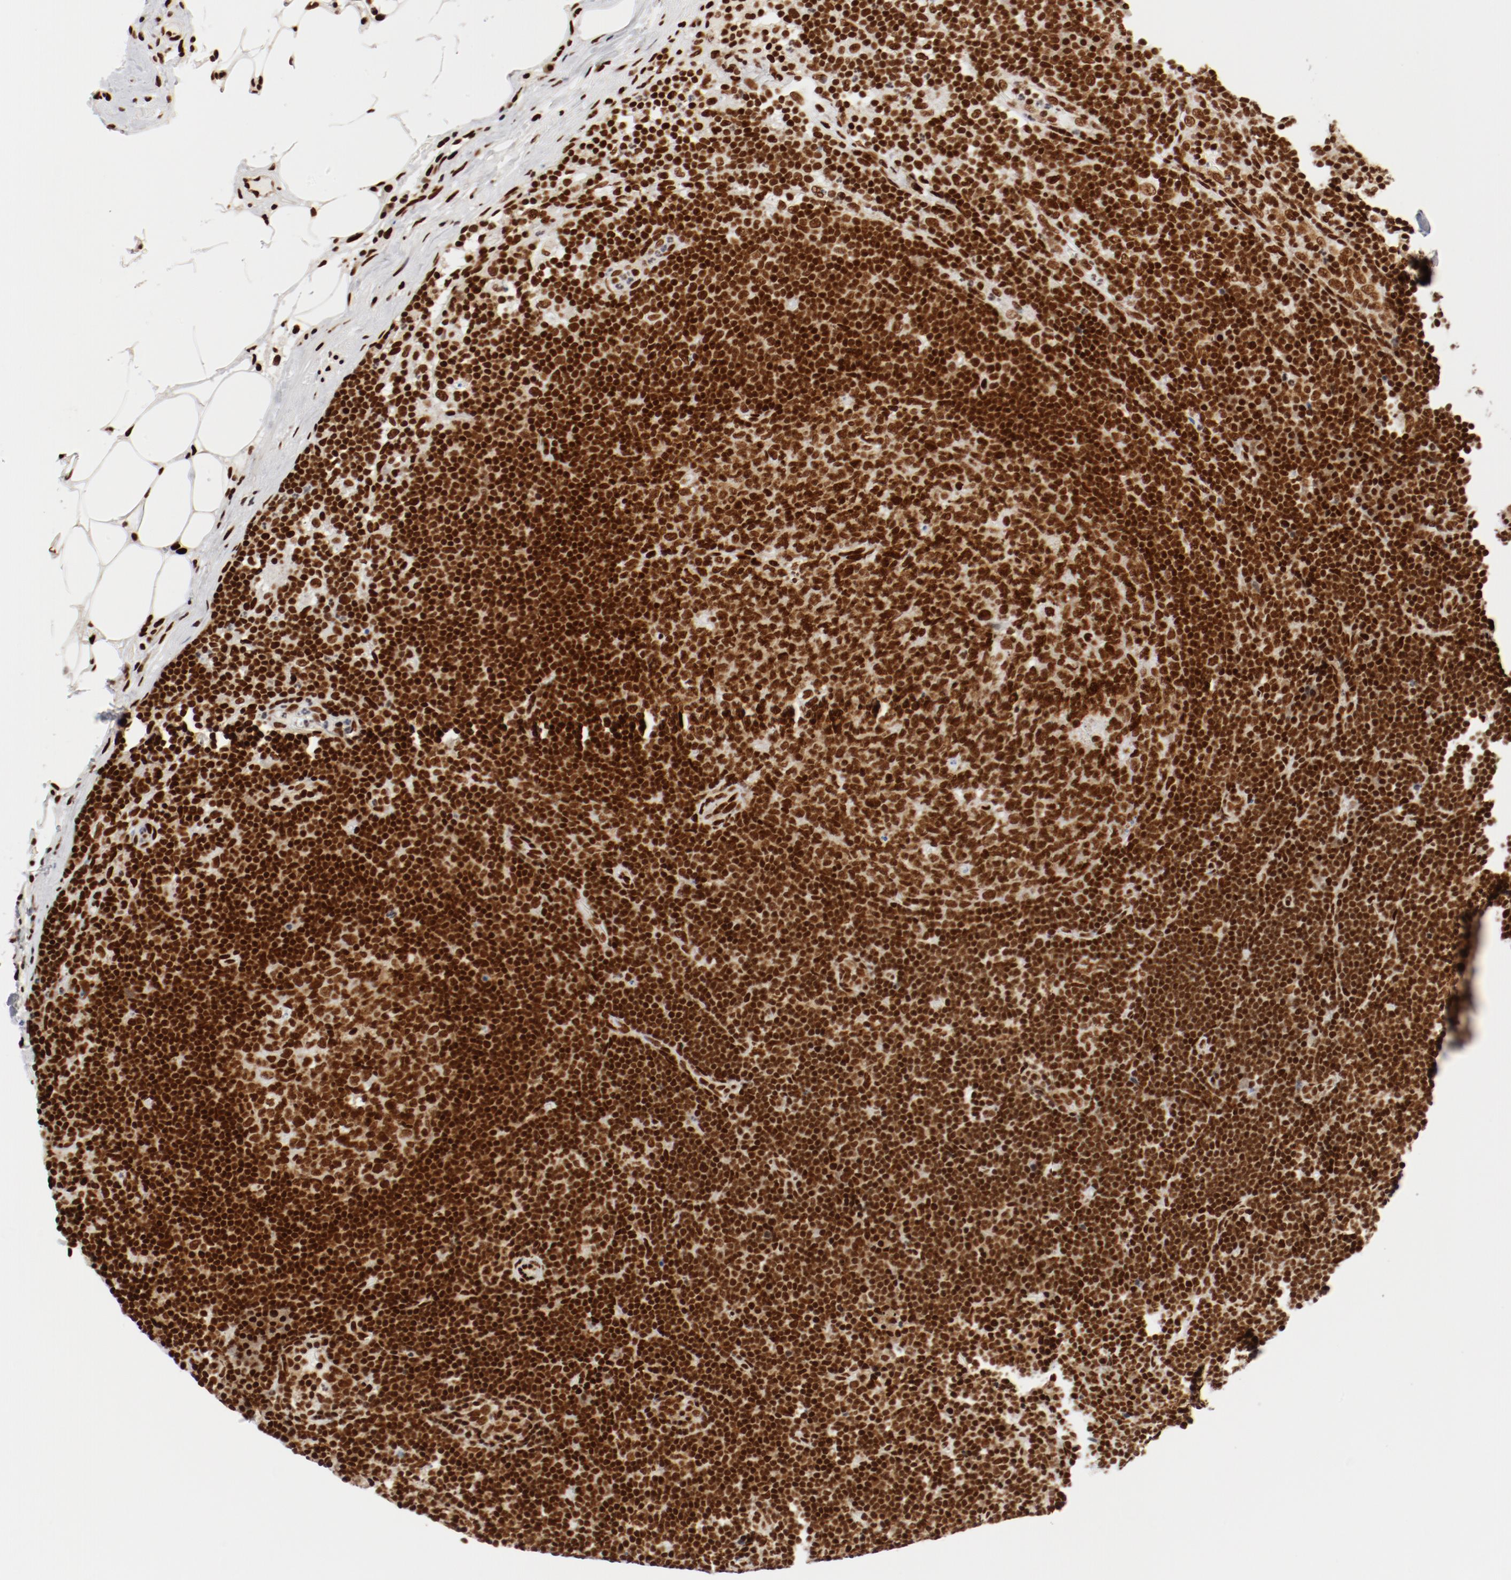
{"staining": {"intensity": "strong", "quantity": ">75%", "location": "nuclear"}, "tissue": "lymph node", "cell_type": "Germinal center cells", "image_type": "normal", "snomed": [{"axis": "morphology", "description": "Normal tissue, NOS"}, {"axis": "morphology", "description": "Squamous cell carcinoma, metastatic, NOS"}, {"axis": "topography", "description": "Lymph node"}], "caption": "The photomicrograph displays staining of benign lymph node, revealing strong nuclear protein staining (brown color) within germinal center cells.", "gene": "CTBP1", "patient": {"sex": "female", "age": 53}}